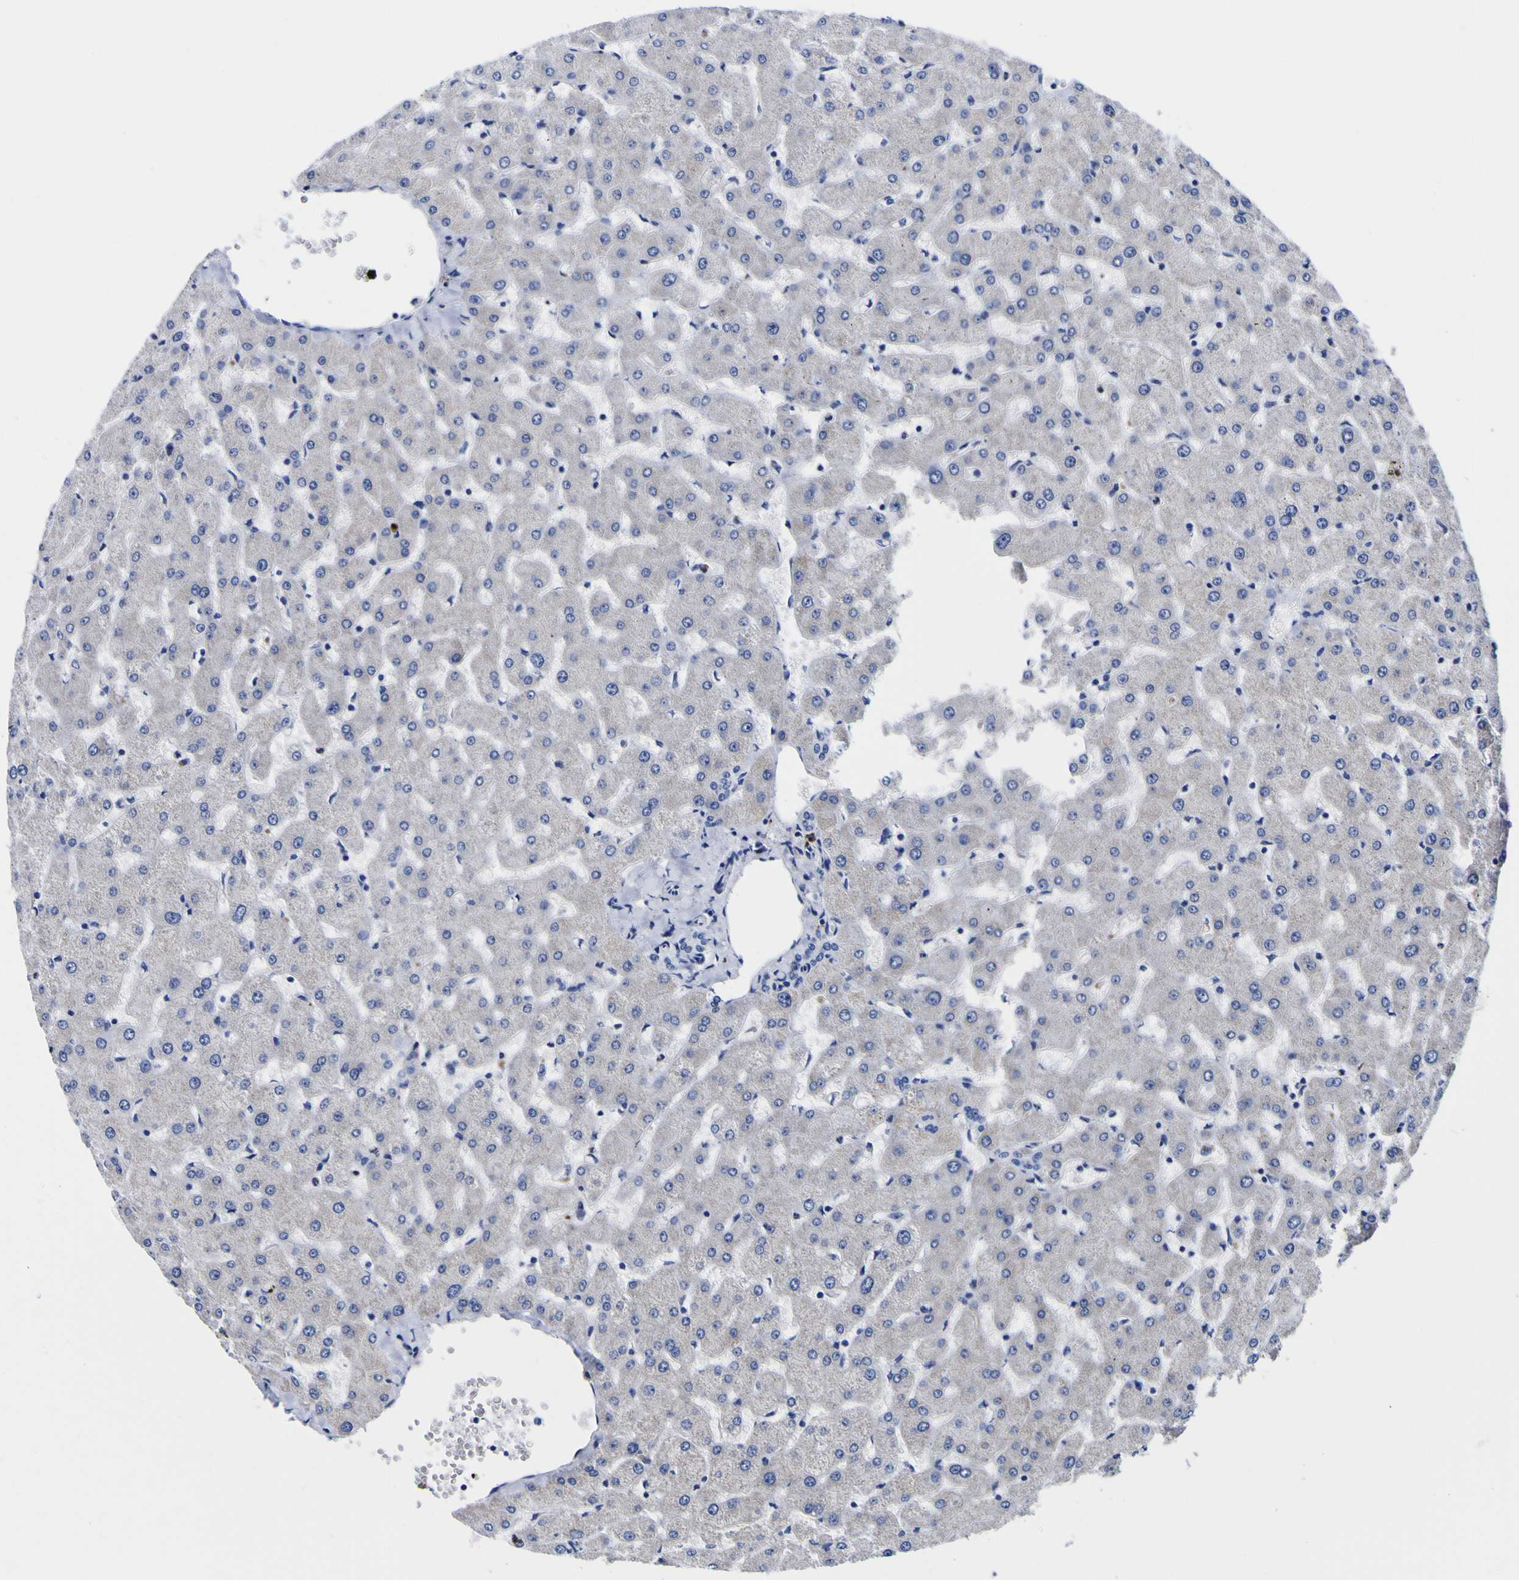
{"staining": {"intensity": "negative", "quantity": "none", "location": "none"}, "tissue": "liver", "cell_type": "Cholangiocytes", "image_type": "normal", "snomed": [{"axis": "morphology", "description": "Normal tissue, NOS"}, {"axis": "topography", "description": "Liver"}], "caption": "Immunohistochemistry (IHC) histopathology image of normal human liver stained for a protein (brown), which reveals no positivity in cholangiocytes.", "gene": "HLA", "patient": {"sex": "female", "age": 63}}